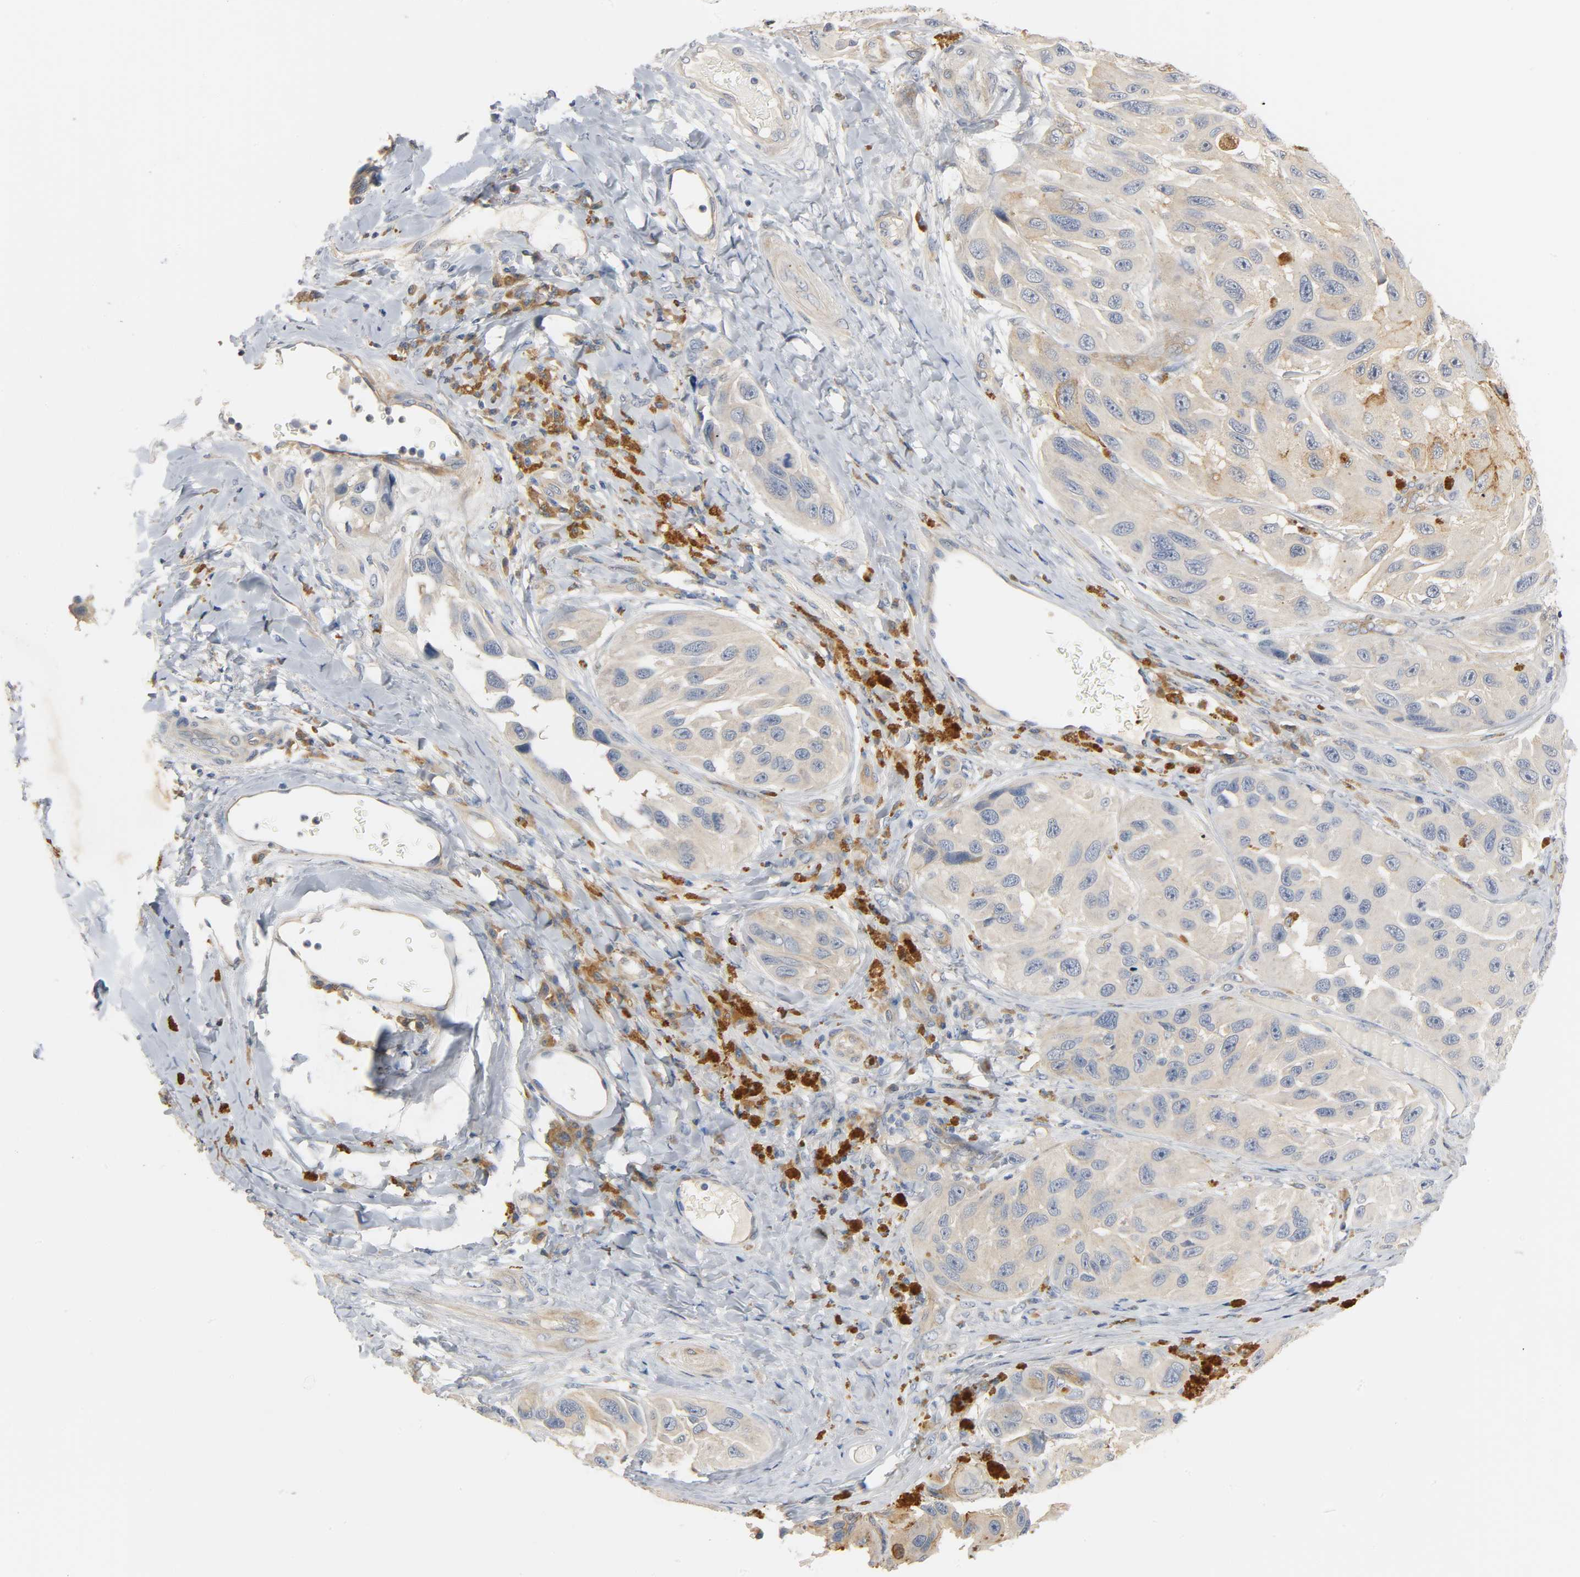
{"staining": {"intensity": "moderate", "quantity": ">75%", "location": "cytoplasmic/membranous"}, "tissue": "melanoma", "cell_type": "Tumor cells", "image_type": "cancer", "snomed": [{"axis": "morphology", "description": "Malignant melanoma, NOS"}, {"axis": "topography", "description": "Skin"}], "caption": "Brown immunohistochemical staining in malignant melanoma reveals moderate cytoplasmic/membranous positivity in about >75% of tumor cells. The staining was performed using DAB (3,3'-diaminobenzidine), with brown indicating positive protein expression. Nuclei are stained blue with hematoxylin.", "gene": "ARPC1A", "patient": {"sex": "female", "age": 73}}